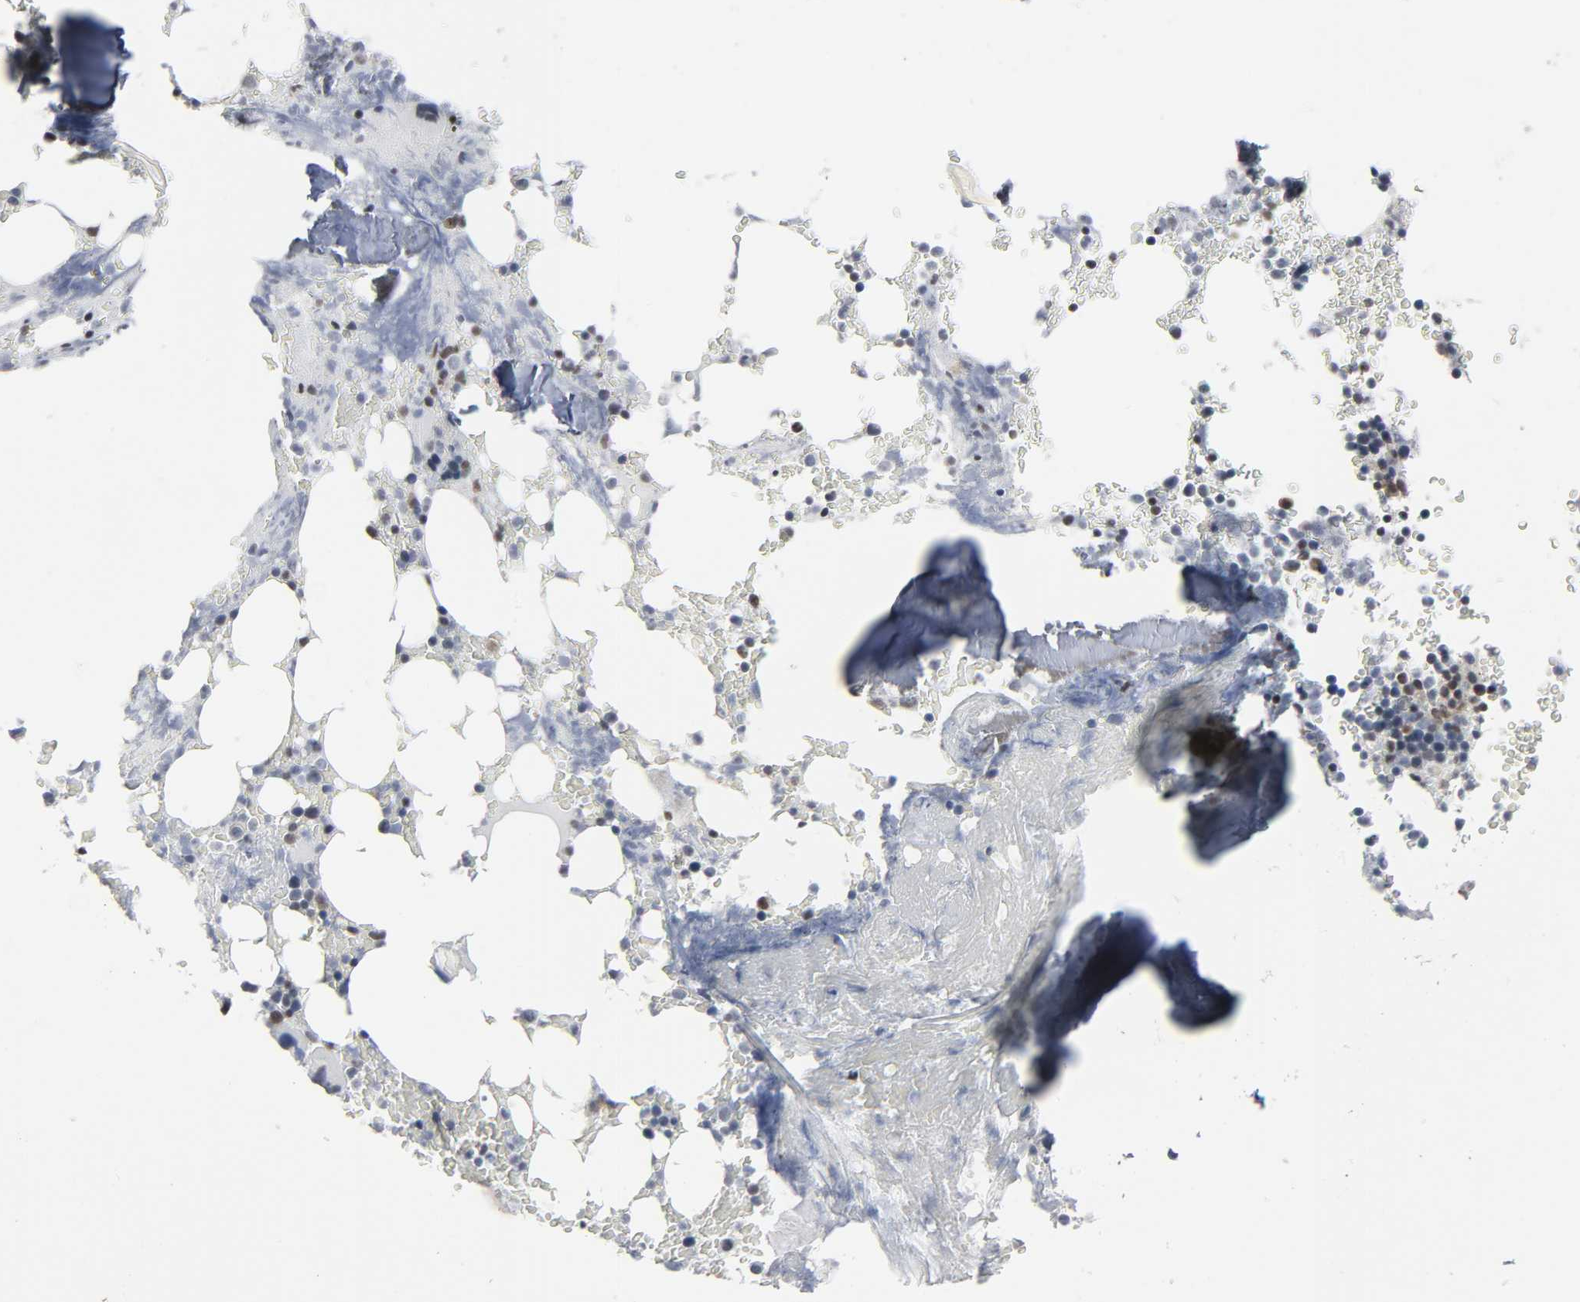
{"staining": {"intensity": "weak", "quantity": "<25%", "location": "nuclear"}, "tissue": "bone marrow", "cell_type": "Hematopoietic cells", "image_type": "normal", "snomed": [{"axis": "morphology", "description": "Normal tissue, NOS"}, {"axis": "topography", "description": "Bone marrow"}], "caption": "Micrograph shows no protein positivity in hematopoietic cells of benign bone marrow.", "gene": "MUC1", "patient": {"sex": "female", "age": 66}}